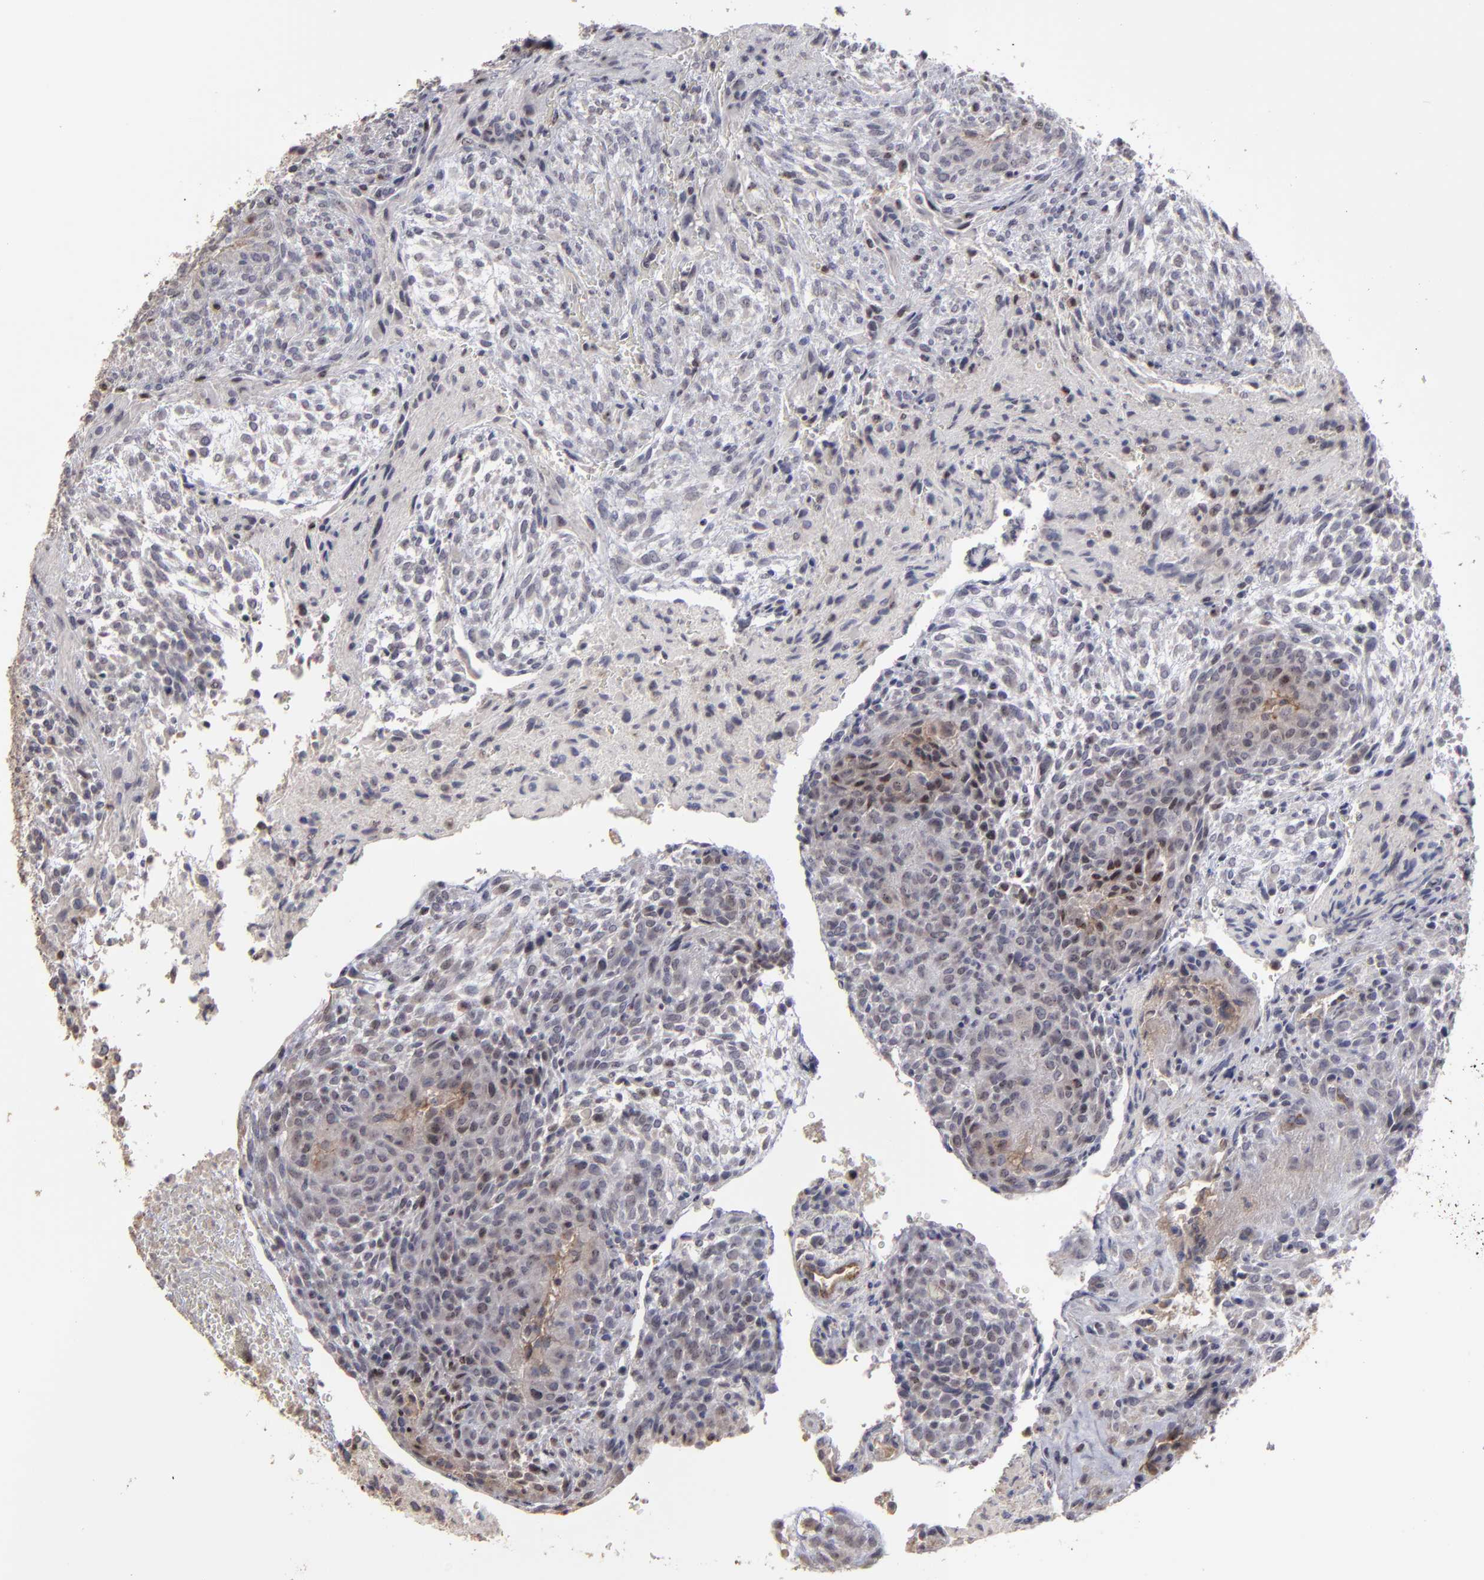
{"staining": {"intensity": "moderate", "quantity": "<25%", "location": "cytoplasmic/membranous"}, "tissue": "glioma", "cell_type": "Tumor cells", "image_type": "cancer", "snomed": [{"axis": "morphology", "description": "Glioma, malignant, High grade"}, {"axis": "topography", "description": "Cerebral cortex"}], "caption": "About <25% of tumor cells in human malignant glioma (high-grade) reveal moderate cytoplasmic/membranous protein expression as visualized by brown immunohistochemical staining.", "gene": "CD55", "patient": {"sex": "female", "age": 55}}